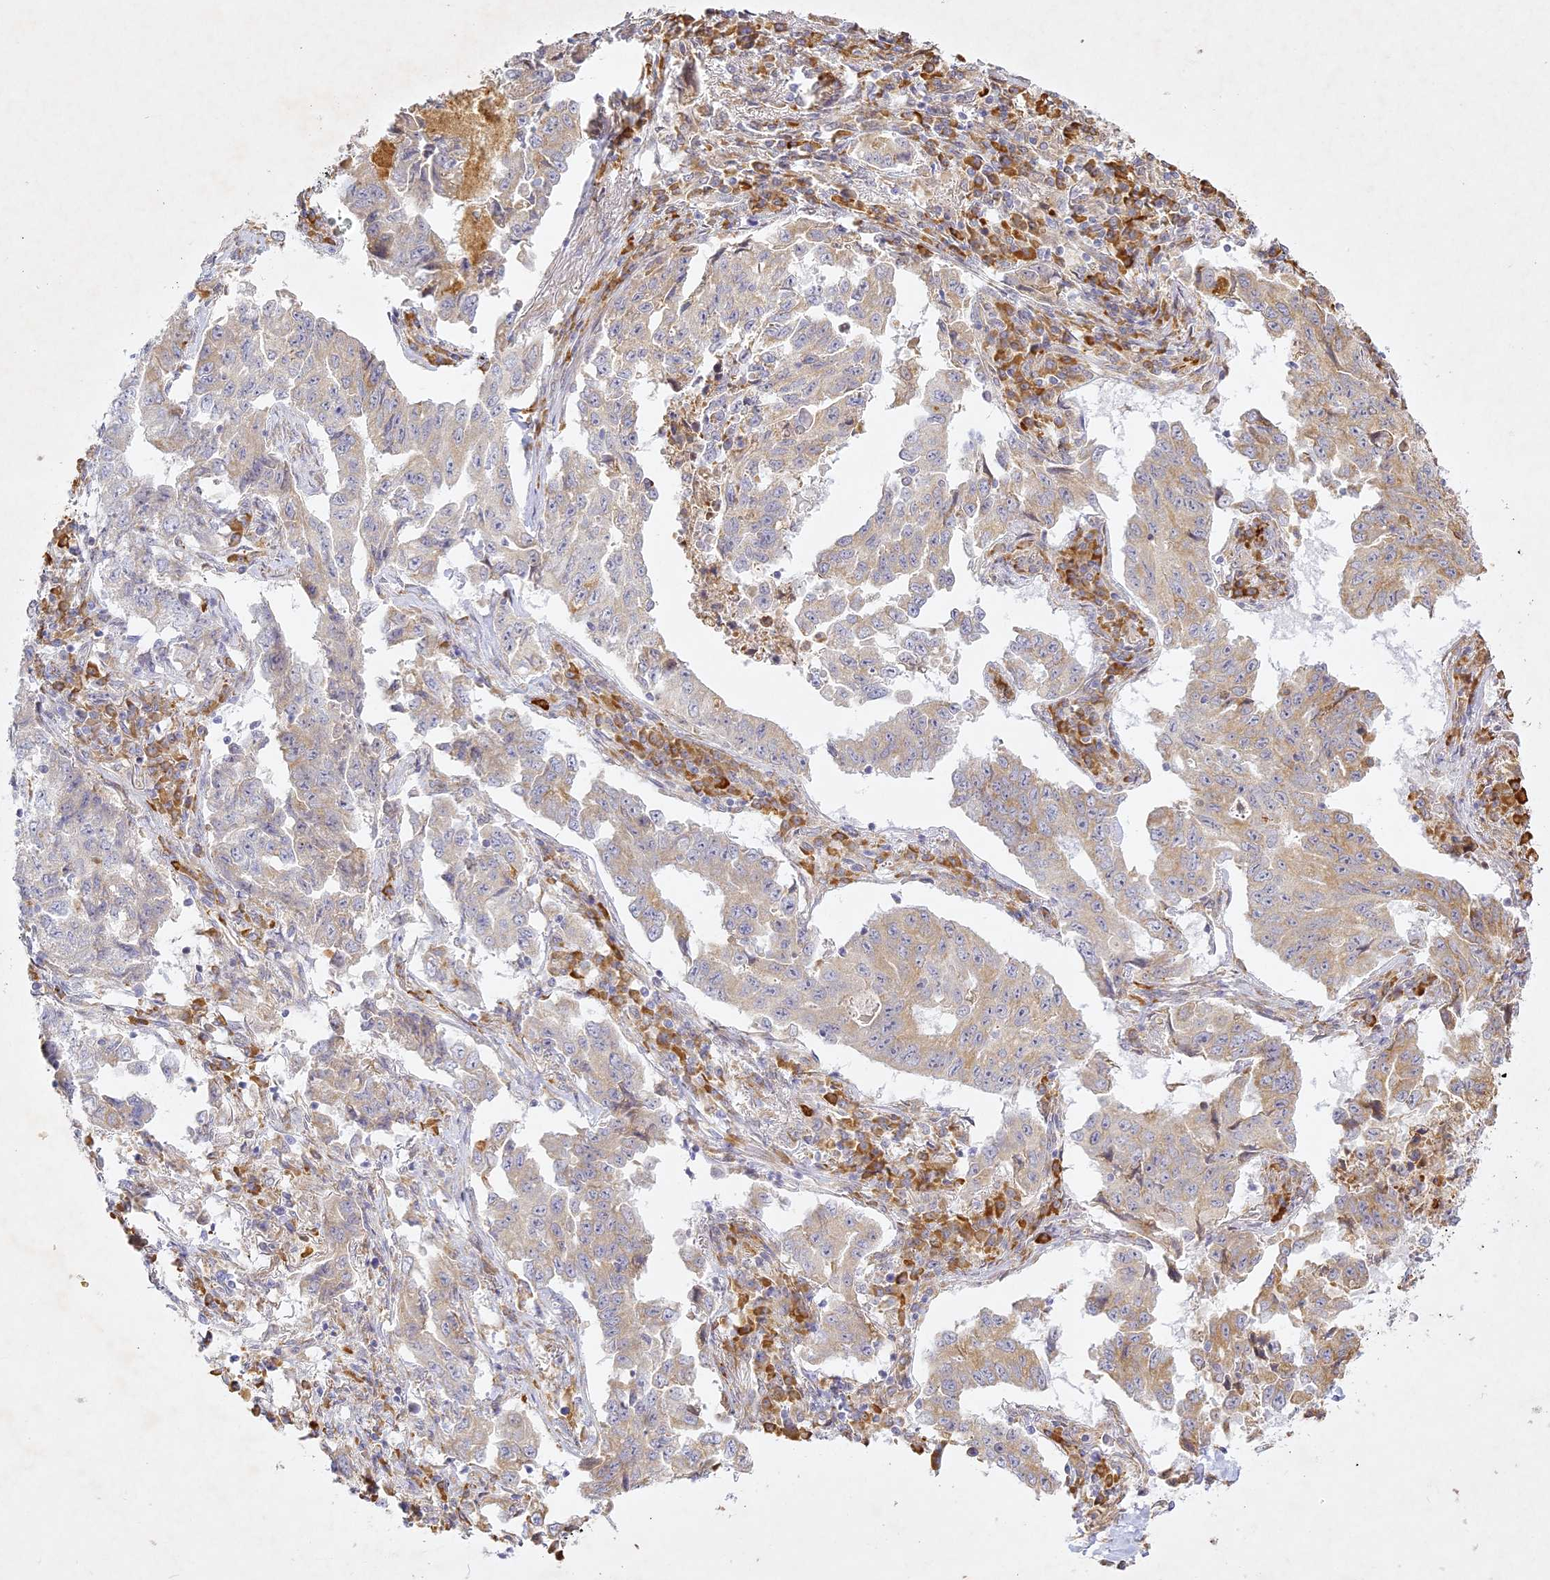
{"staining": {"intensity": "weak", "quantity": "<25%", "location": "cytoplasmic/membranous"}, "tissue": "lung cancer", "cell_type": "Tumor cells", "image_type": "cancer", "snomed": [{"axis": "morphology", "description": "Adenocarcinoma, NOS"}, {"axis": "topography", "description": "Lung"}], "caption": "Tumor cells are negative for brown protein staining in lung adenocarcinoma.", "gene": "SLC30A5", "patient": {"sex": "female", "age": 51}}